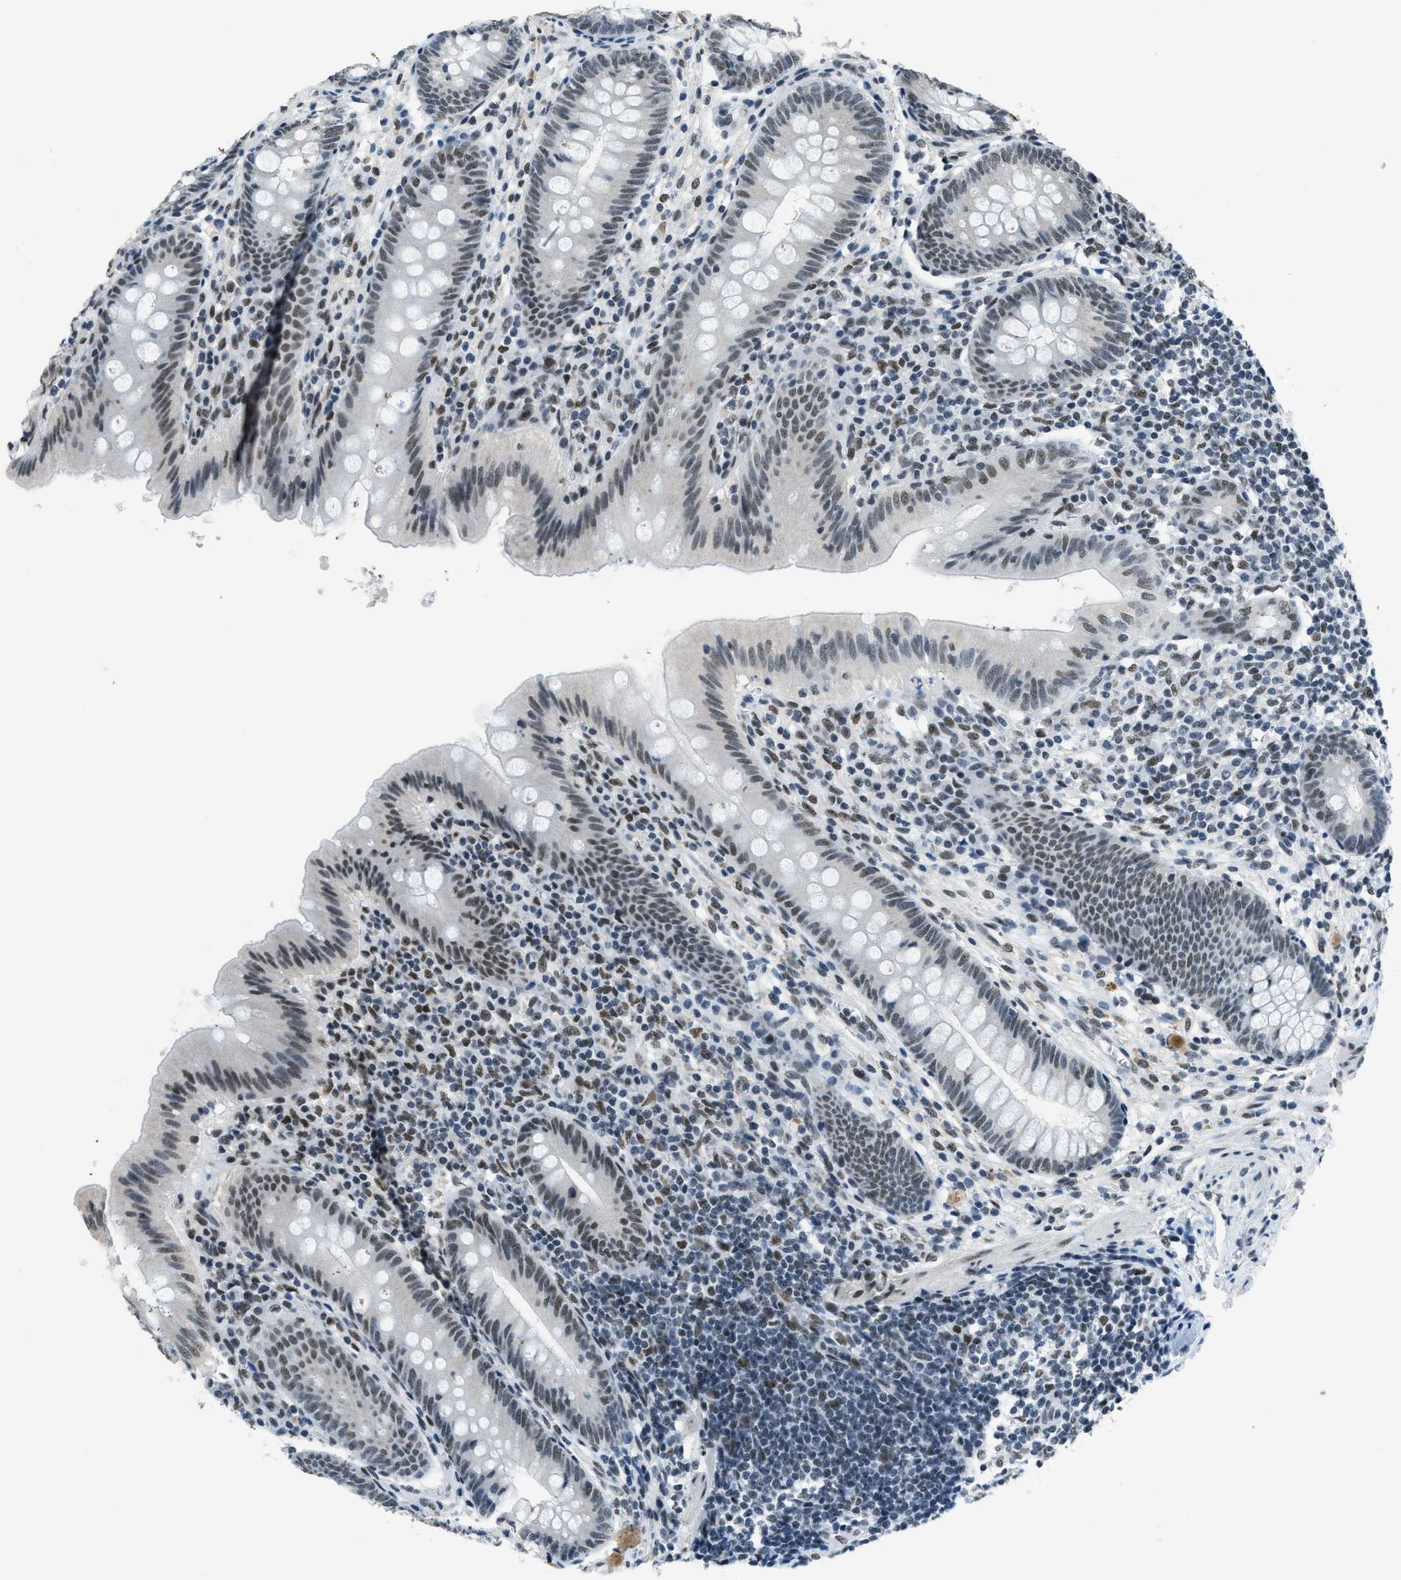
{"staining": {"intensity": "weak", "quantity": "25%-75%", "location": "nuclear"}, "tissue": "appendix", "cell_type": "Glandular cells", "image_type": "normal", "snomed": [{"axis": "morphology", "description": "Normal tissue, NOS"}, {"axis": "topography", "description": "Appendix"}], "caption": "DAB (3,3'-diaminobenzidine) immunohistochemical staining of benign human appendix demonstrates weak nuclear protein expression in approximately 25%-75% of glandular cells. (DAB IHC, brown staining for protein, blue staining for nuclei).", "gene": "GATAD2B", "patient": {"sex": "male", "age": 56}}